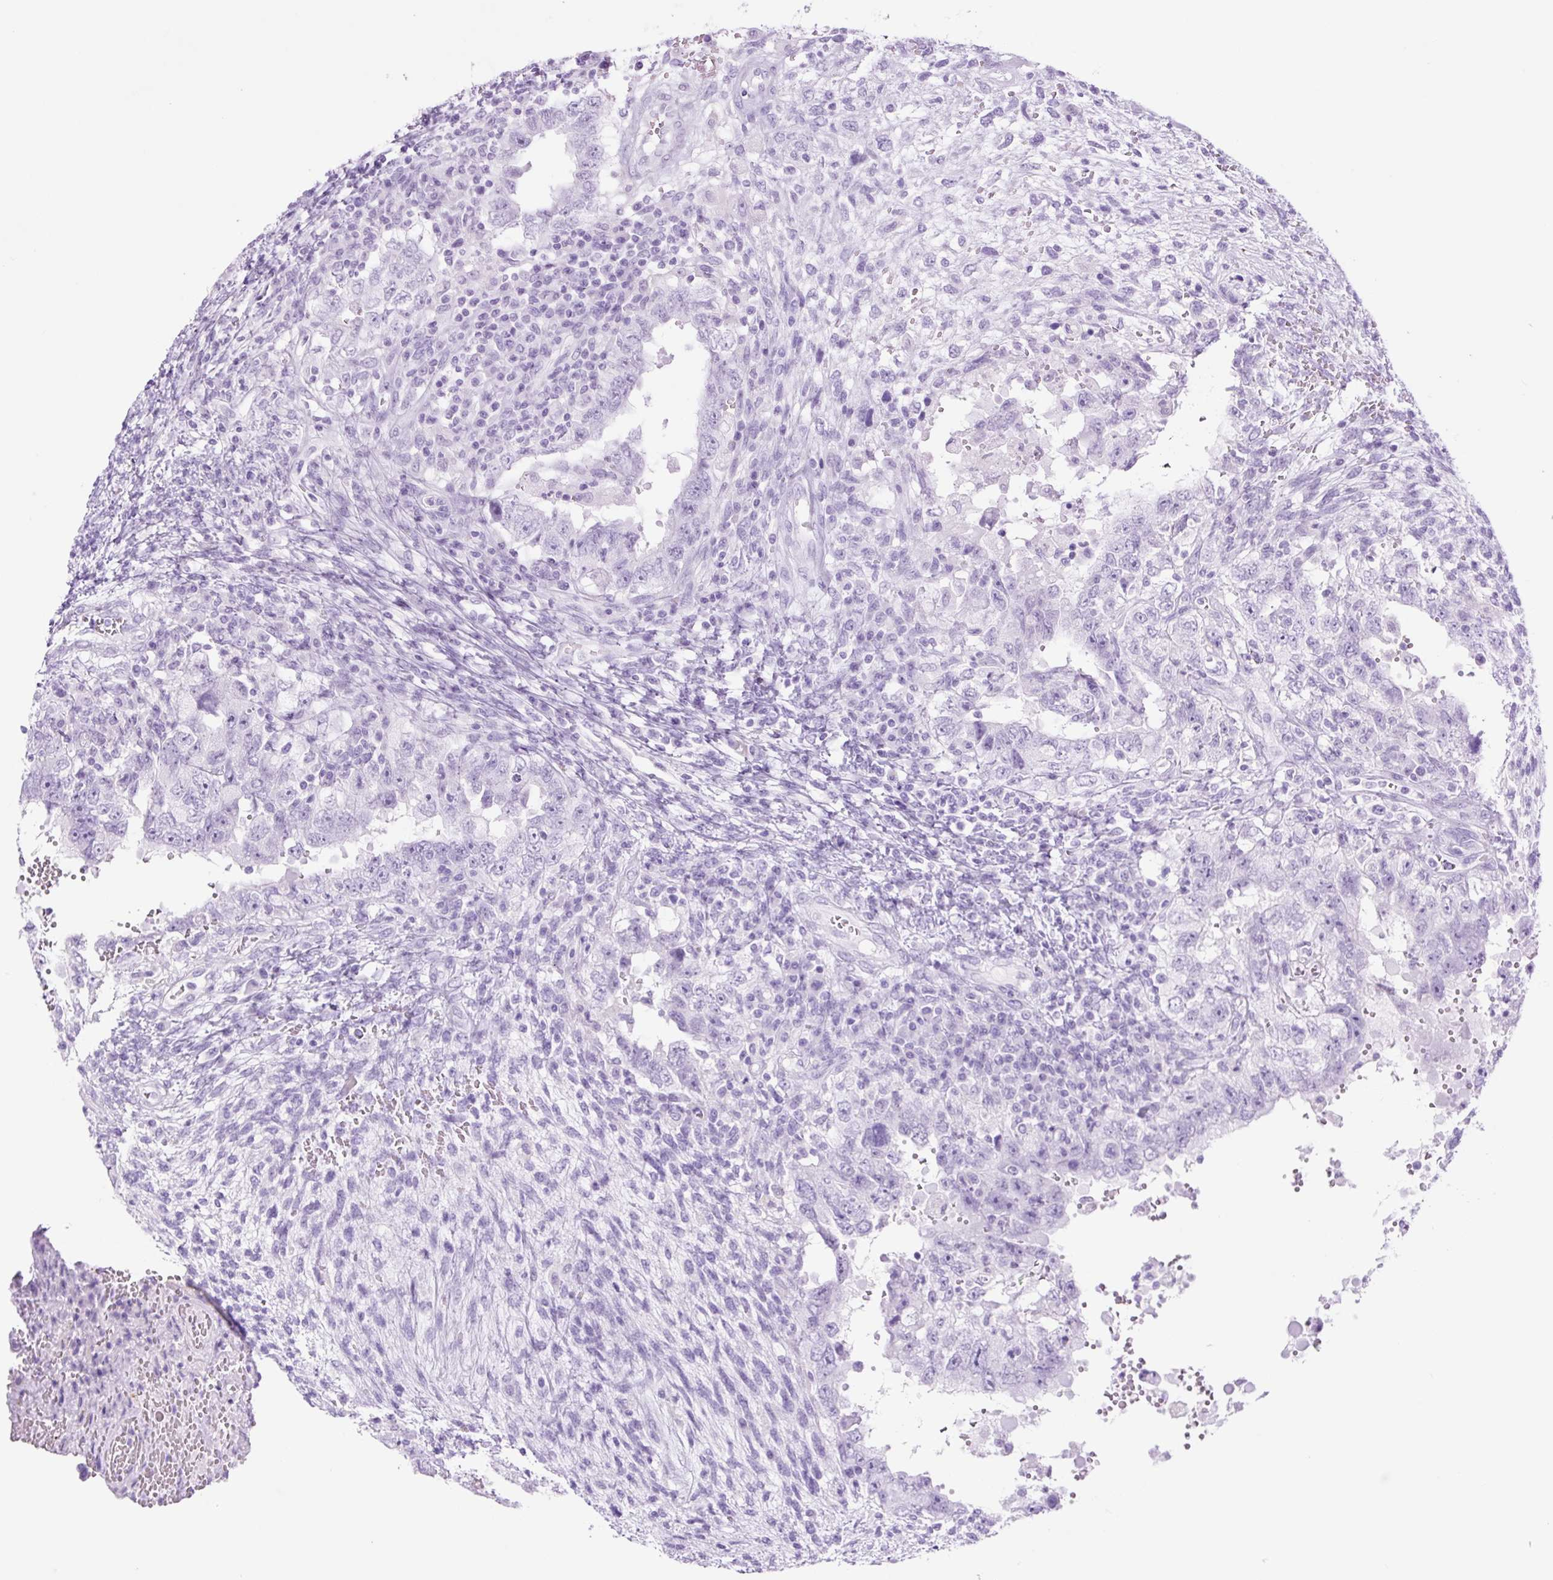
{"staining": {"intensity": "negative", "quantity": "none", "location": "none"}, "tissue": "testis cancer", "cell_type": "Tumor cells", "image_type": "cancer", "snomed": [{"axis": "morphology", "description": "Carcinoma, Embryonal, NOS"}, {"axis": "topography", "description": "Testis"}], "caption": "Tumor cells show no significant protein expression in testis embryonal carcinoma. Brightfield microscopy of IHC stained with DAB (3,3'-diaminobenzidine) (brown) and hematoxylin (blue), captured at high magnification.", "gene": "TFF2", "patient": {"sex": "male", "age": 26}}